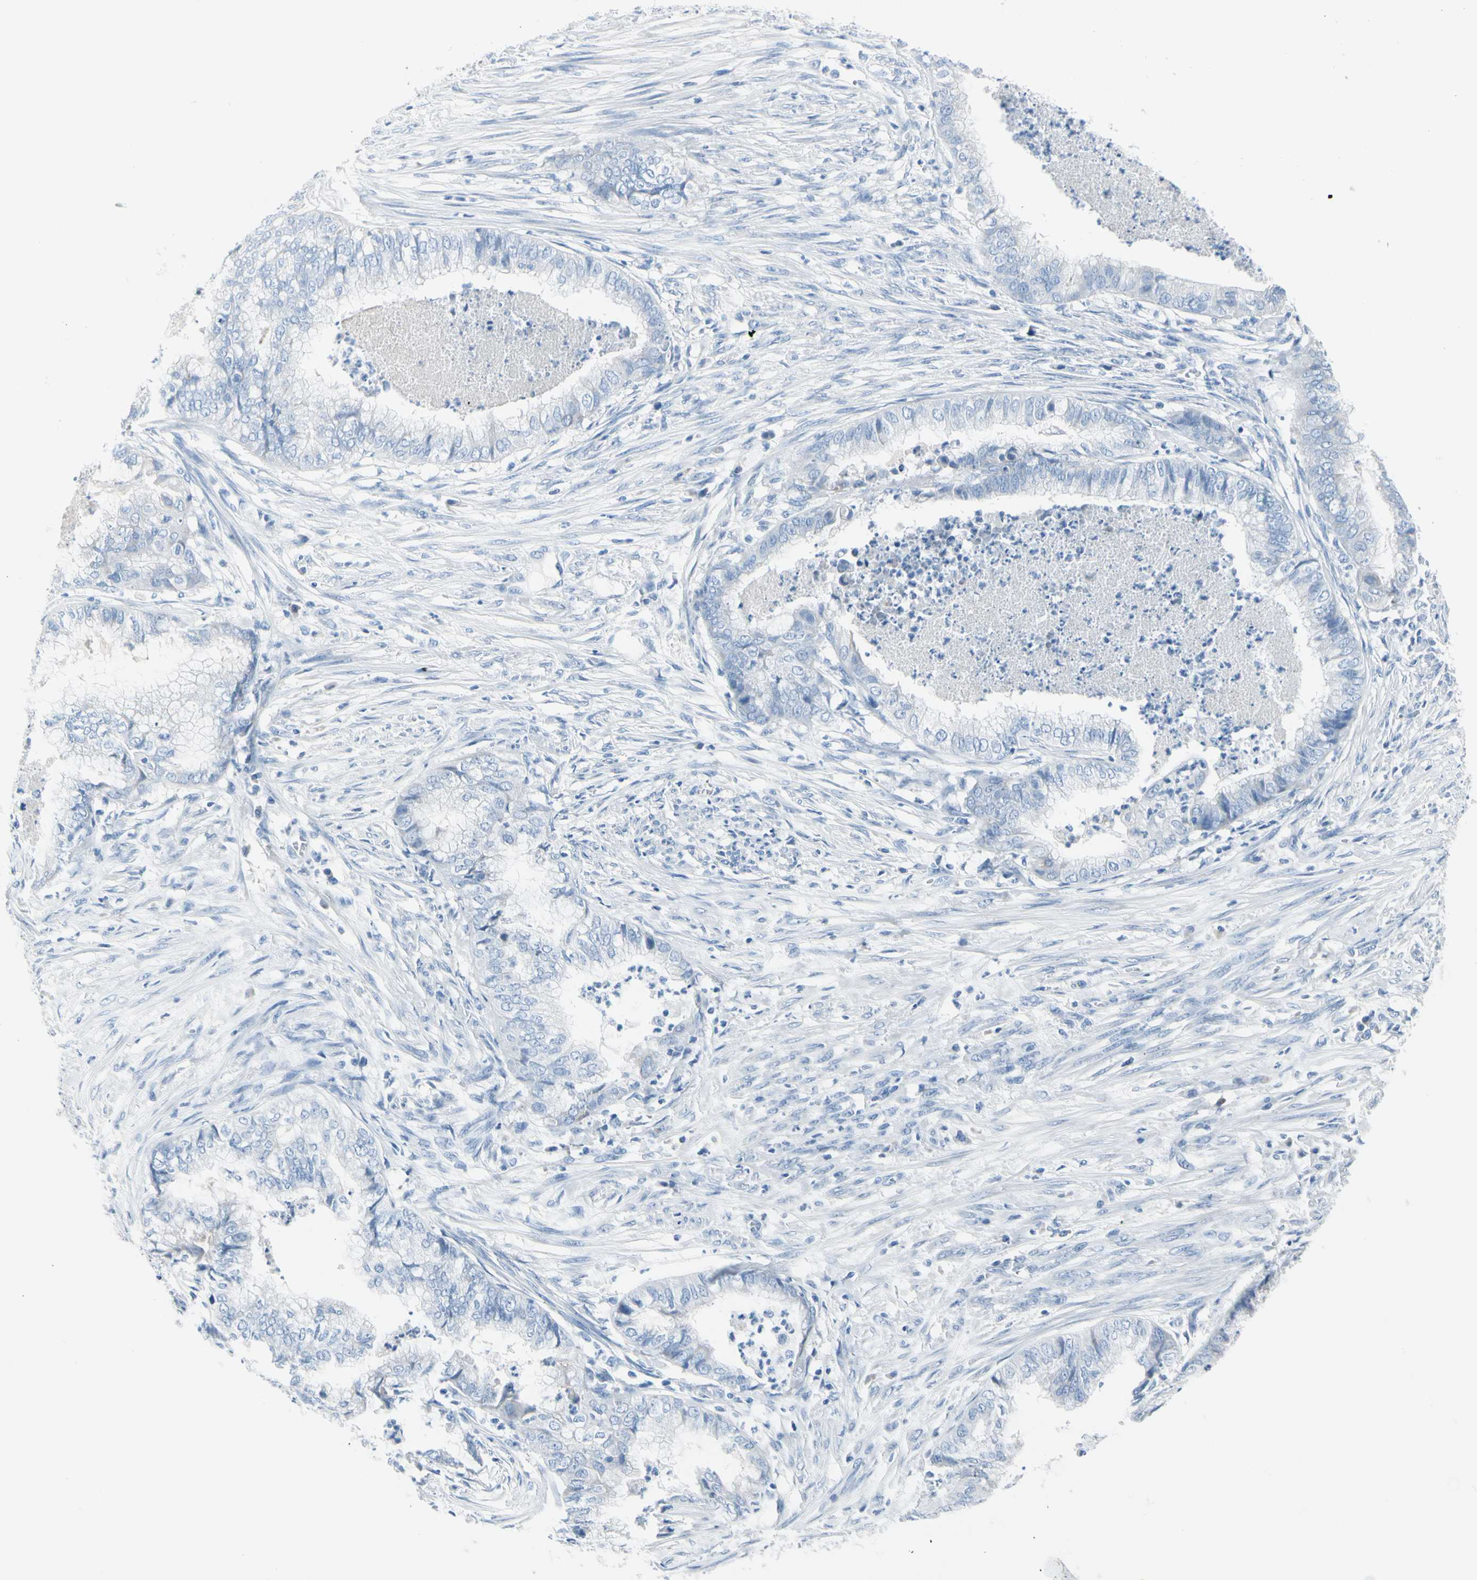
{"staining": {"intensity": "negative", "quantity": "none", "location": "none"}, "tissue": "endometrial cancer", "cell_type": "Tumor cells", "image_type": "cancer", "snomed": [{"axis": "morphology", "description": "Necrosis, NOS"}, {"axis": "morphology", "description": "Adenocarcinoma, NOS"}, {"axis": "topography", "description": "Endometrium"}], "caption": "Protein analysis of endometrial adenocarcinoma displays no significant staining in tumor cells.", "gene": "TPO", "patient": {"sex": "female", "age": 79}}